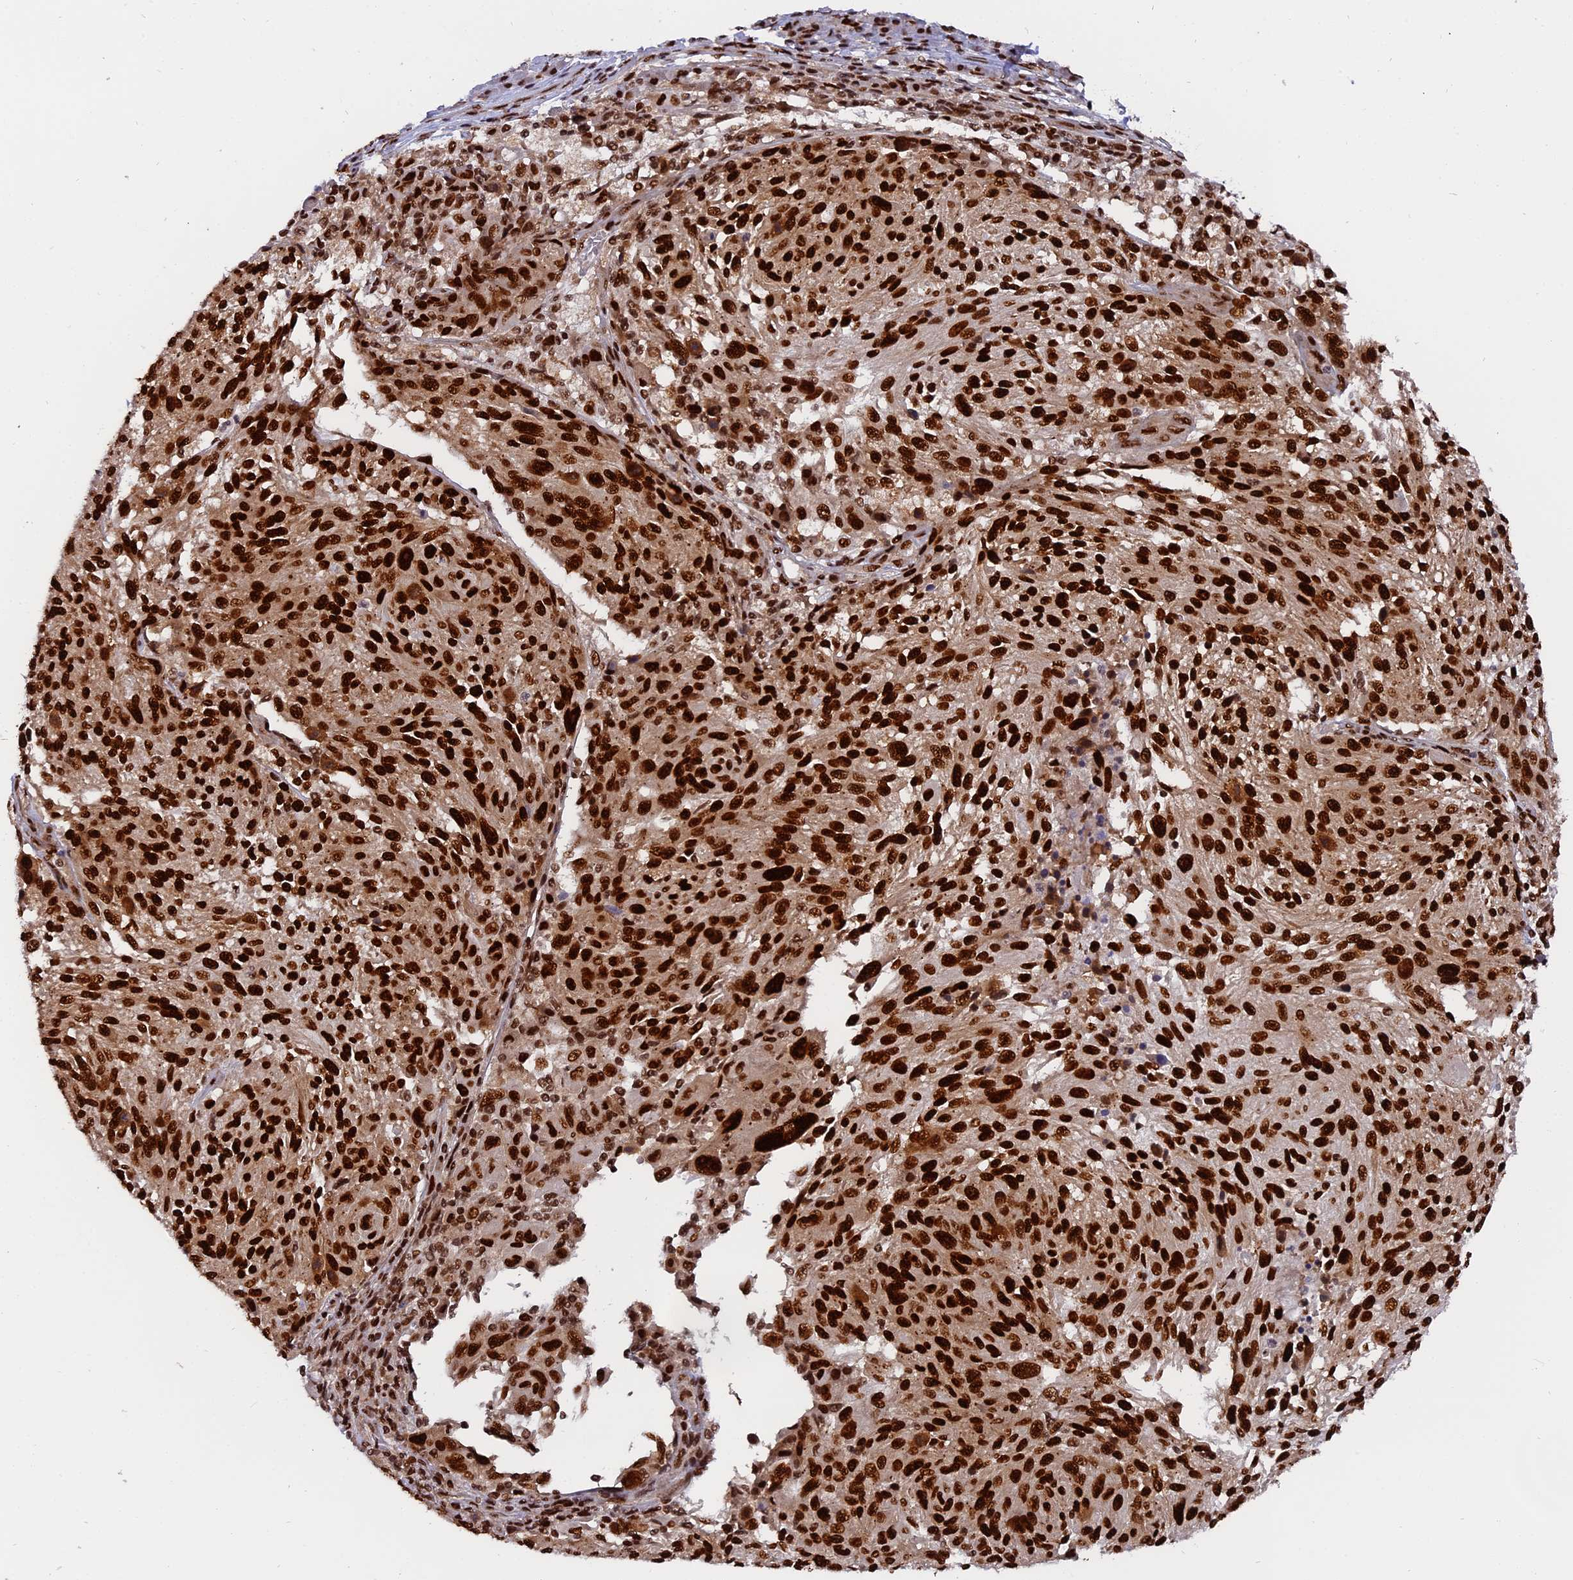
{"staining": {"intensity": "strong", "quantity": ">75%", "location": "nuclear"}, "tissue": "melanoma", "cell_type": "Tumor cells", "image_type": "cancer", "snomed": [{"axis": "morphology", "description": "Malignant melanoma, NOS"}, {"axis": "topography", "description": "Skin"}], "caption": "Melanoma tissue exhibits strong nuclear staining in about >75% of tumor cells", "gene": "RAMAC", "patient": {"sex": "male", "age": 53}}